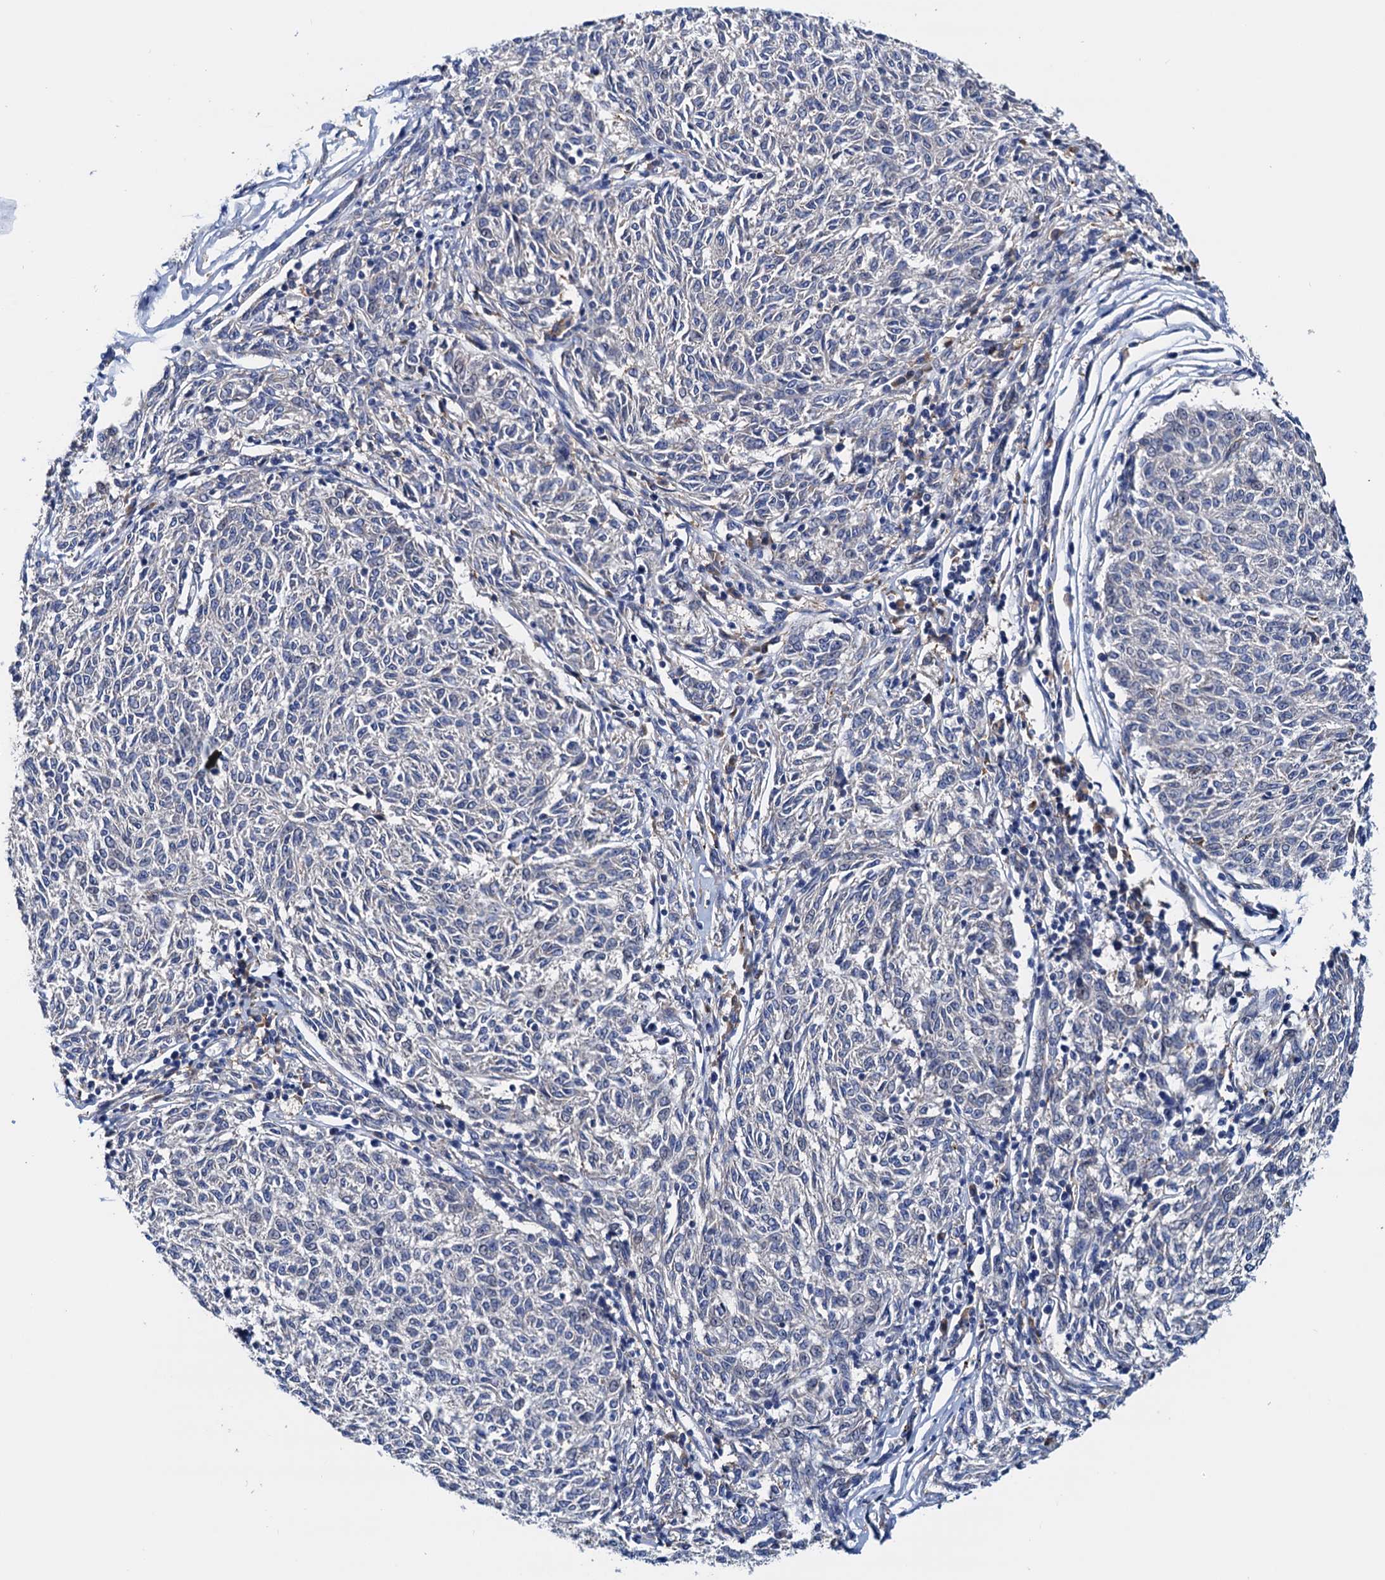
{"staining": {"intensity": "negative", "quantity": "none", "location": "none"}, "tissue": "melanoma", "cell_type": "Tumor cells", "image_type": "cancer", "snomed": [{"axis": "morphology", "description": "Malignant melanoma, NOS"}, {"axis": "topography", "description": "Skin"}], "caption": "Tumor cells show no significant protein expression in malignant melanoma. Brightfield microscopy of immunohistochemistry stained with DAB (3,3'-diaminobenzidine) (brown) and hematoxylin (blue), captured at high magnification.", "gene": "RASSF9", "patient": {"sex": "female", "age": 72}}